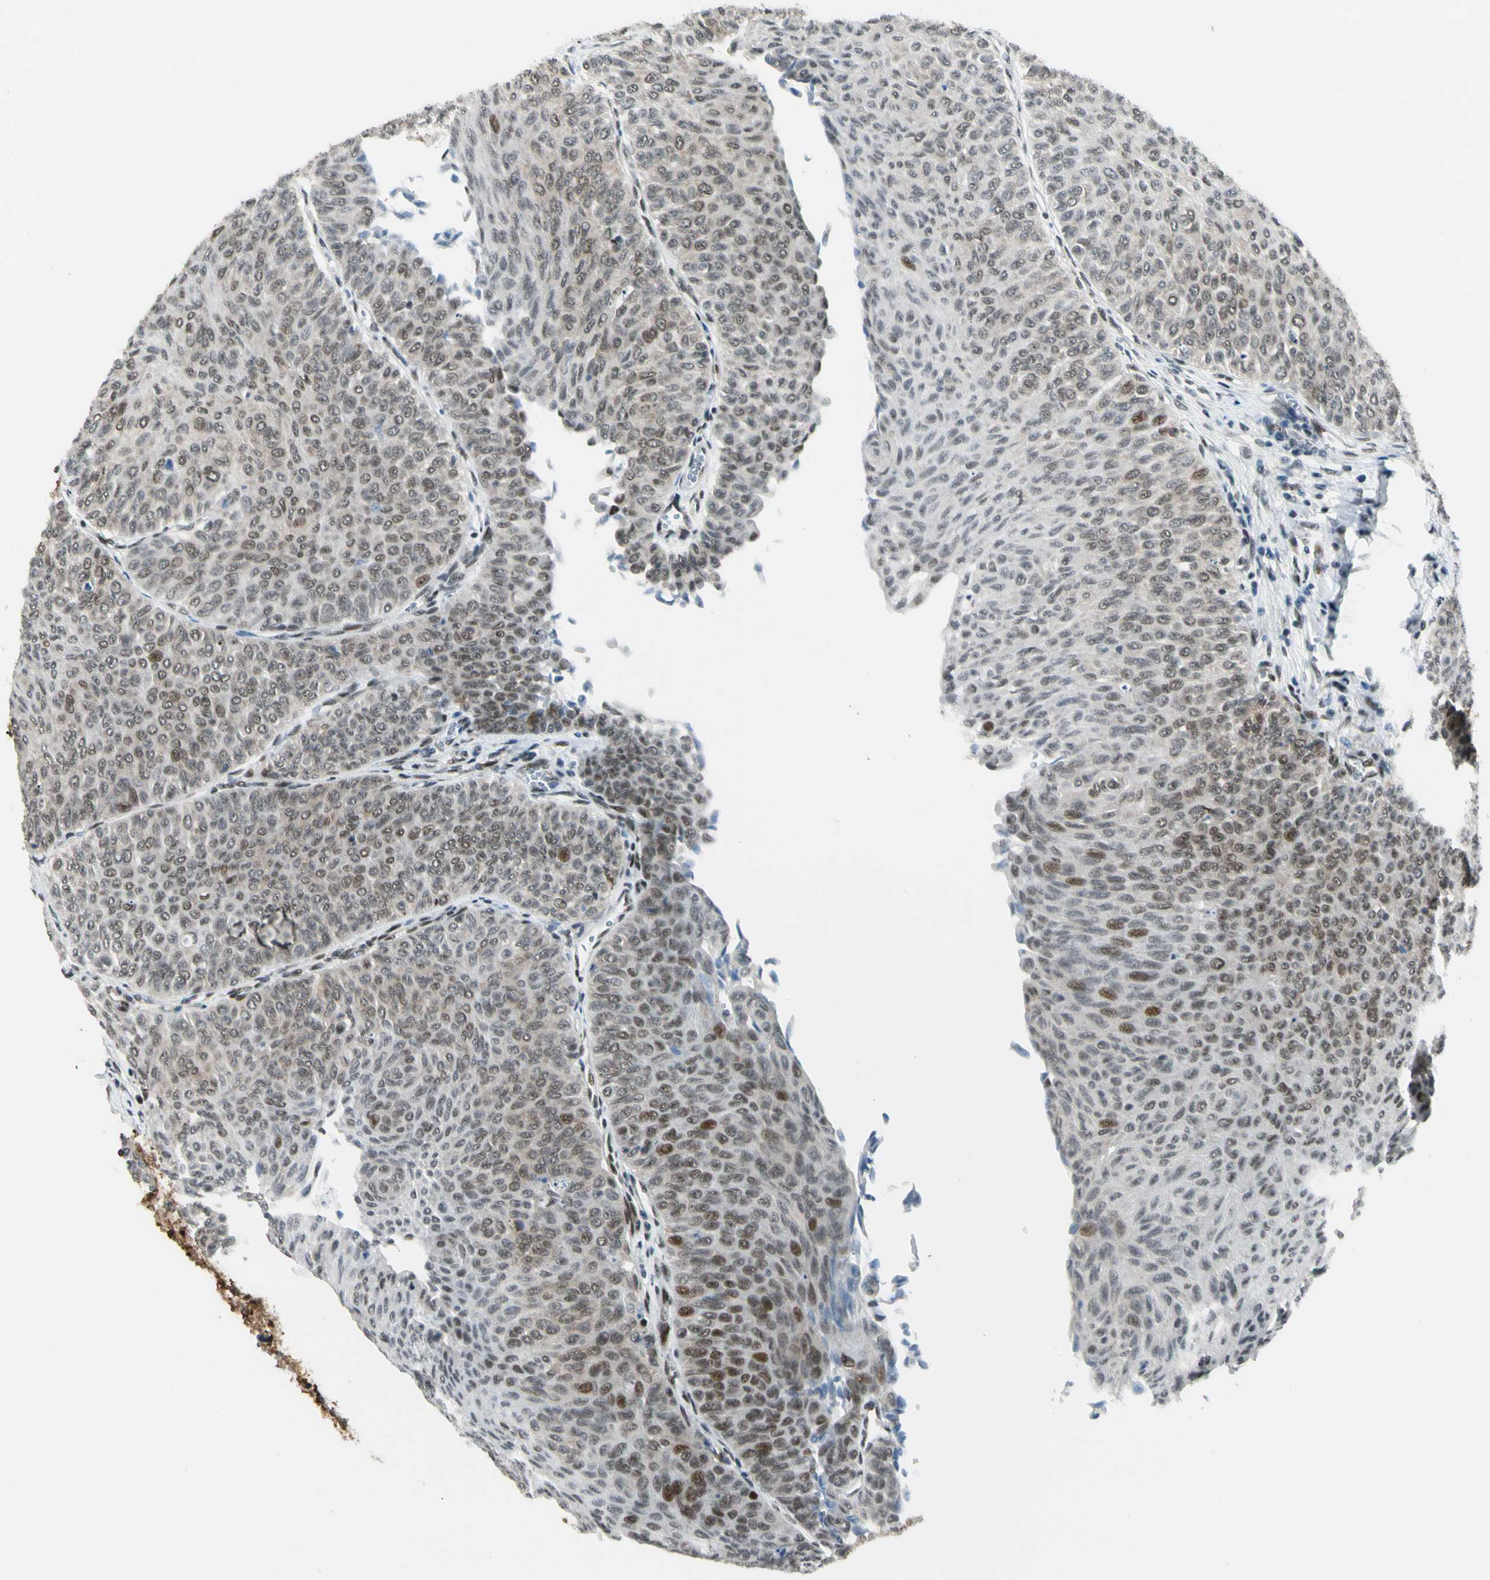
{"staining": {"intensity": "moderate", "quantity": ">75%", "location": "nuclear"}, "tissue": "urothelial cancer", "cell_type": "Tumor cells", "image_type": "cancer", "snomed": [{"axis": "morphology", "description": "Urothelial carcinoma, Low grade"}, {"axis": "topography", "description": "Urinary bladder"}], "caption": "Protein staining displays moderate nuclear staining in about >75% of tumor cells in urothelial cancer.", "gene": "FUS", "patient": {"sex": "male", "age": 78}}